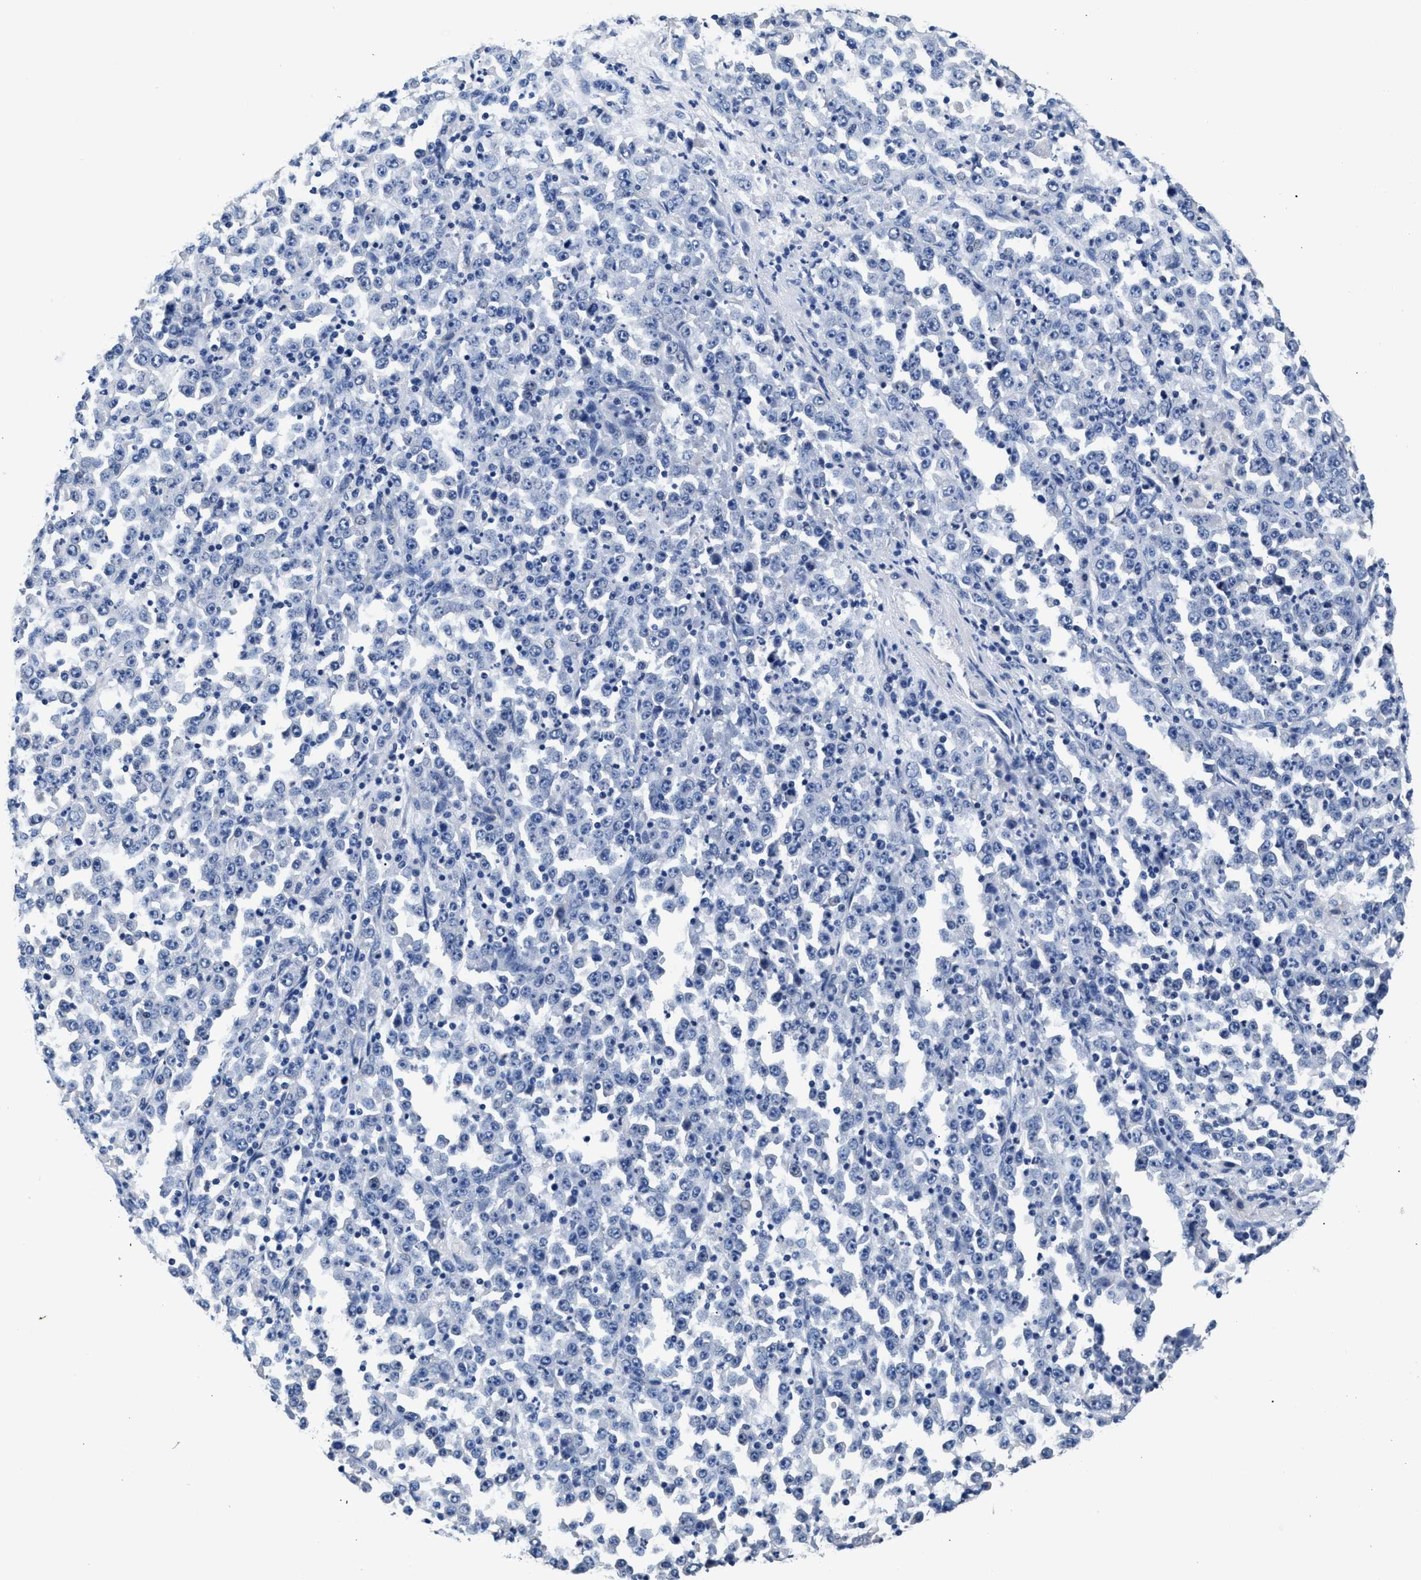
{"staining": {"intensity": "negative", "quantity": "none", "location": "none"}, "tissue": "stomach cancer", "cell_type": "Tumor cells", "image_type": "cancer", "snomed": [{"axis": "morphology", "description": "Normal tissue, NOS"}, {"axis": "morphology", "description": "Adenocarcinoma, NOS"}, {"axis": "topography", "description": "Stomach, upper"}, {"axis": "topography", "description": "Stomach"}], "caption": "Immunohistochemical staining of human adenocarcinoma (stomach) shows no significant staining in tumor cells. (Stains: DAB immunohistochemistry (IHC) with hematoxylin counter stain, Microscopy: brightfield microscopy at high magnification).", "gene": "GSTM1", "patient": {"sex": "male", "age": 59}}